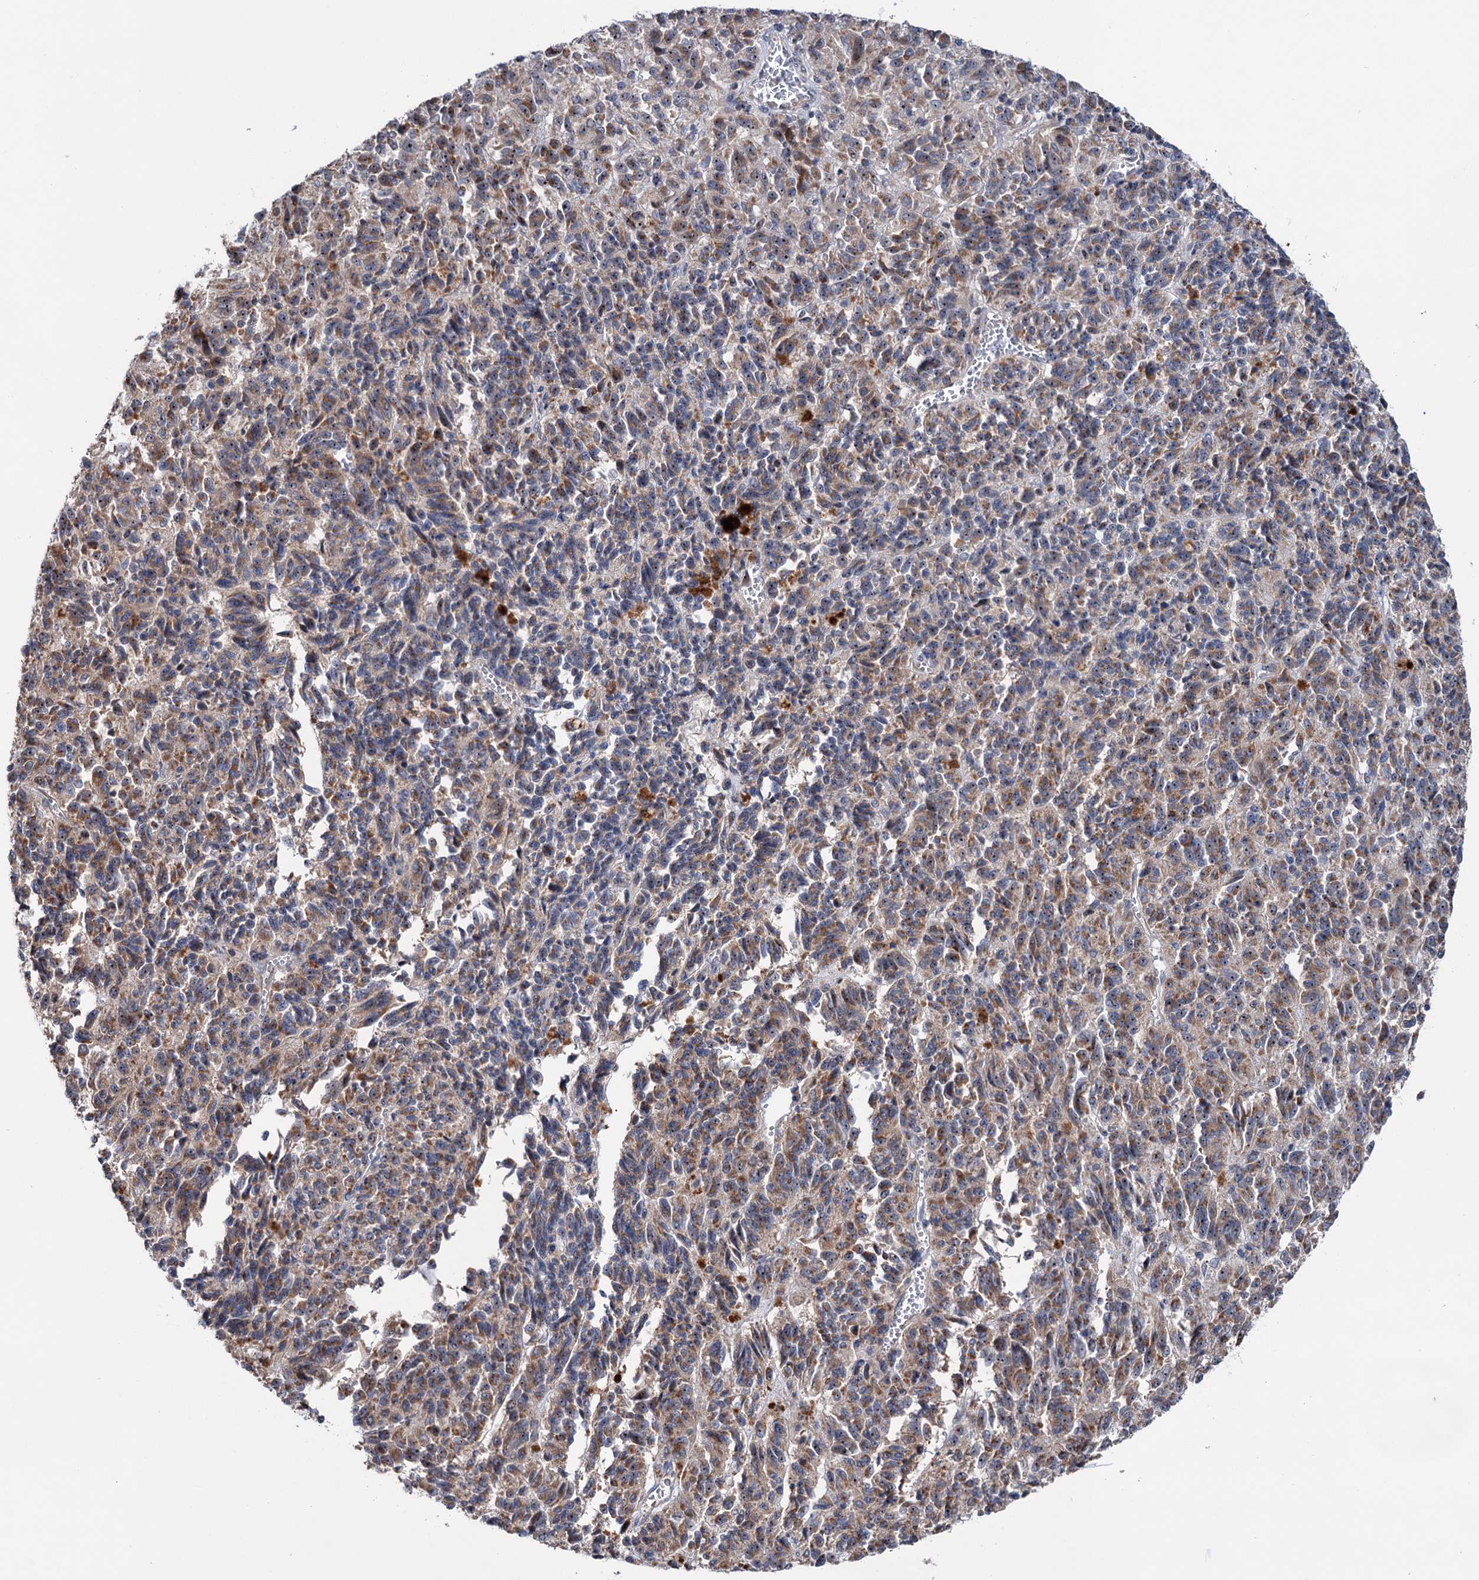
{"staining": {"intensity": "moderate", "quantity": ">75%", "location": "cytoplasmic/membranous,nuclear"}, "tissue": "melanoma", "cell_type": "Tumor cells", "image_type": "cancer", "snomed": [{"axis": "morphology", "description": "Malignant melanoma, Metastatic site"}, {"axis": "topography", "description": "Lung"}], "caption": "DAB immunohistochemical staining of human malignant melanoma (metastatic site) reveals moderate cytoplasmic/membranous and nuclear protein staining in approximately >75% of tumor cells.", "gene": "HTR3B", "patient": {"sex": "male", "age": 64}}